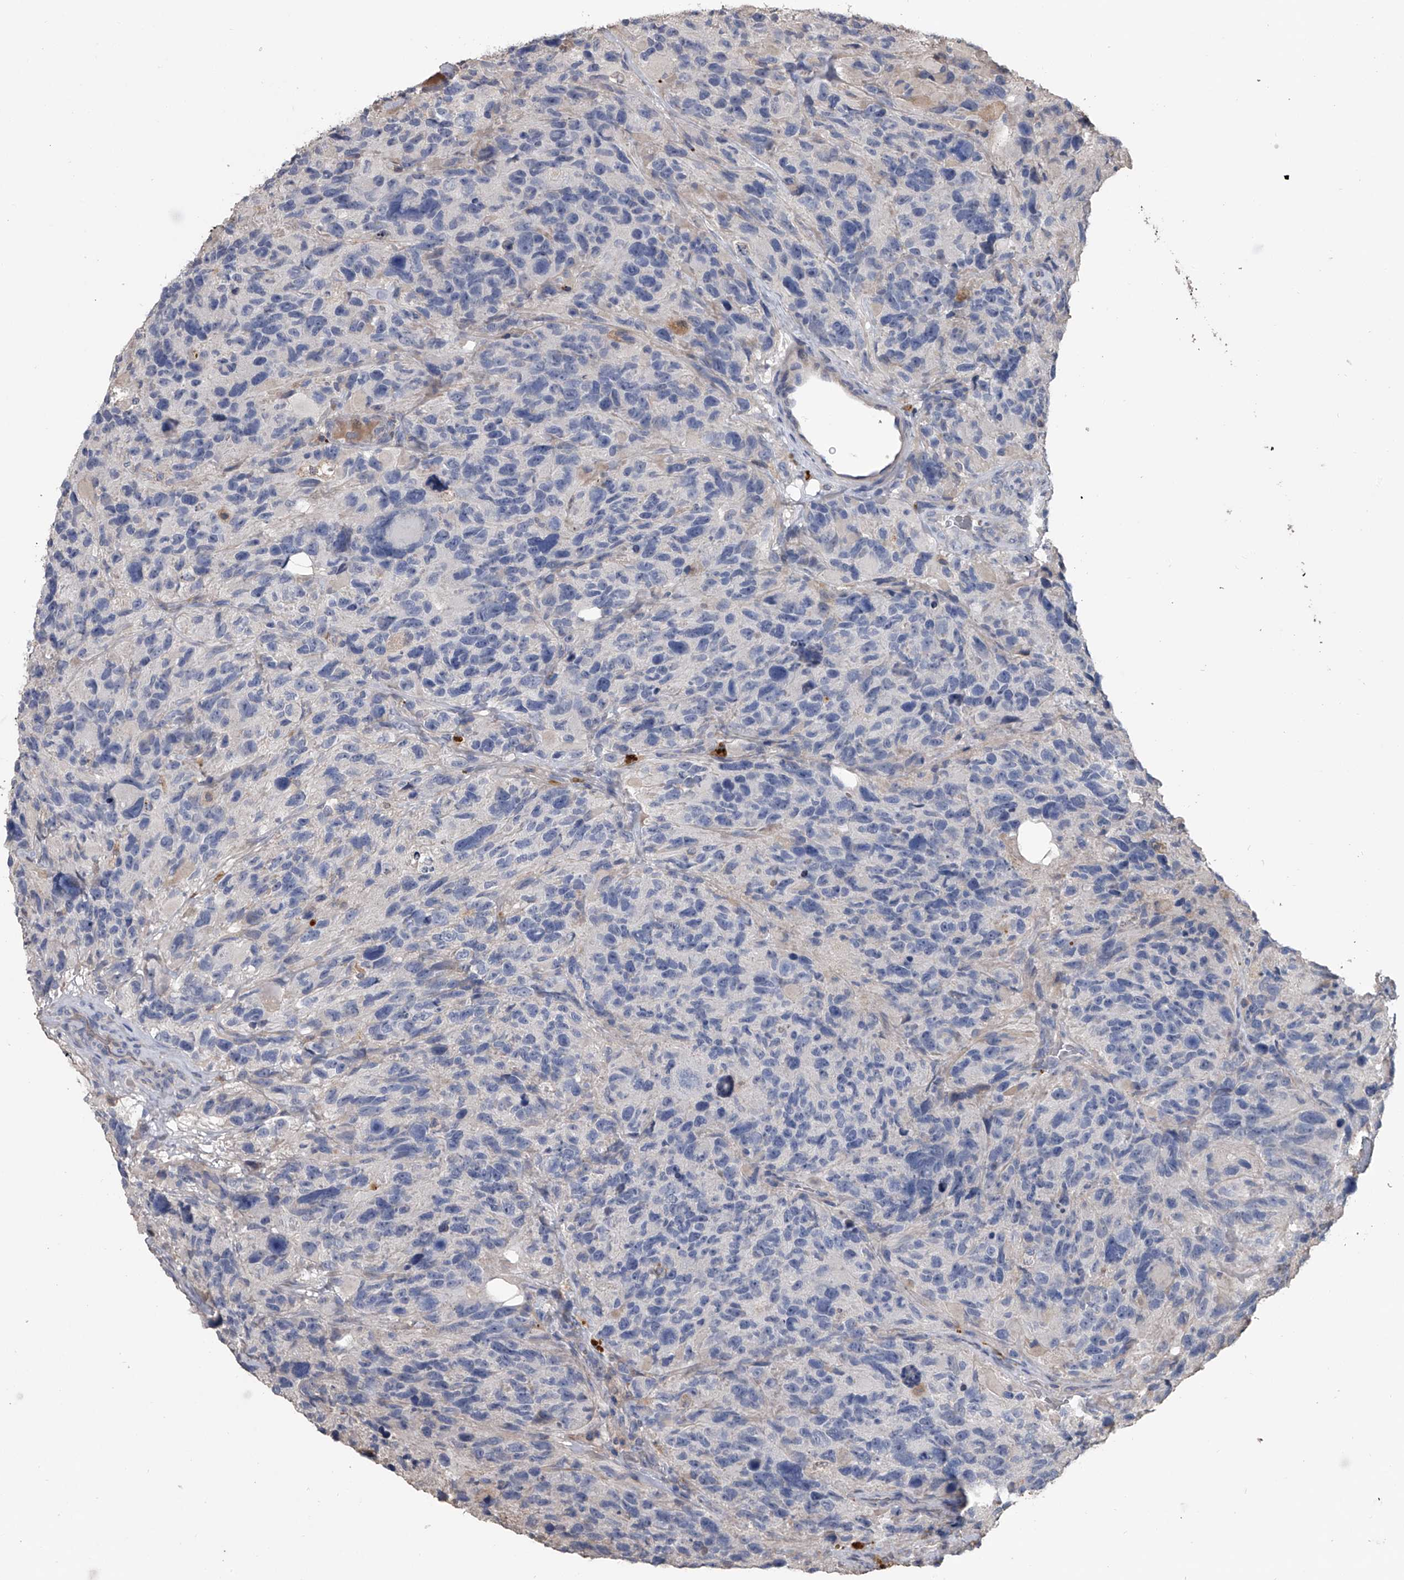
{"staining": {"intensity": "negative", "quantity": "none", "location": "none"}, "tissue": "glioma", "cell_type": "Tumor cells", "image_type": "cancer", "snomed": [{"axis": "morphology", "description": "Glioma, malignant, High grade"}, {"axis": "topography", "description": "Brain"}], "caption": "There is no significant staining in tumor cells of malignant high-grade glioma.", "gene": "DOCK9", "patient": {"sex": "male", "age": 69}}